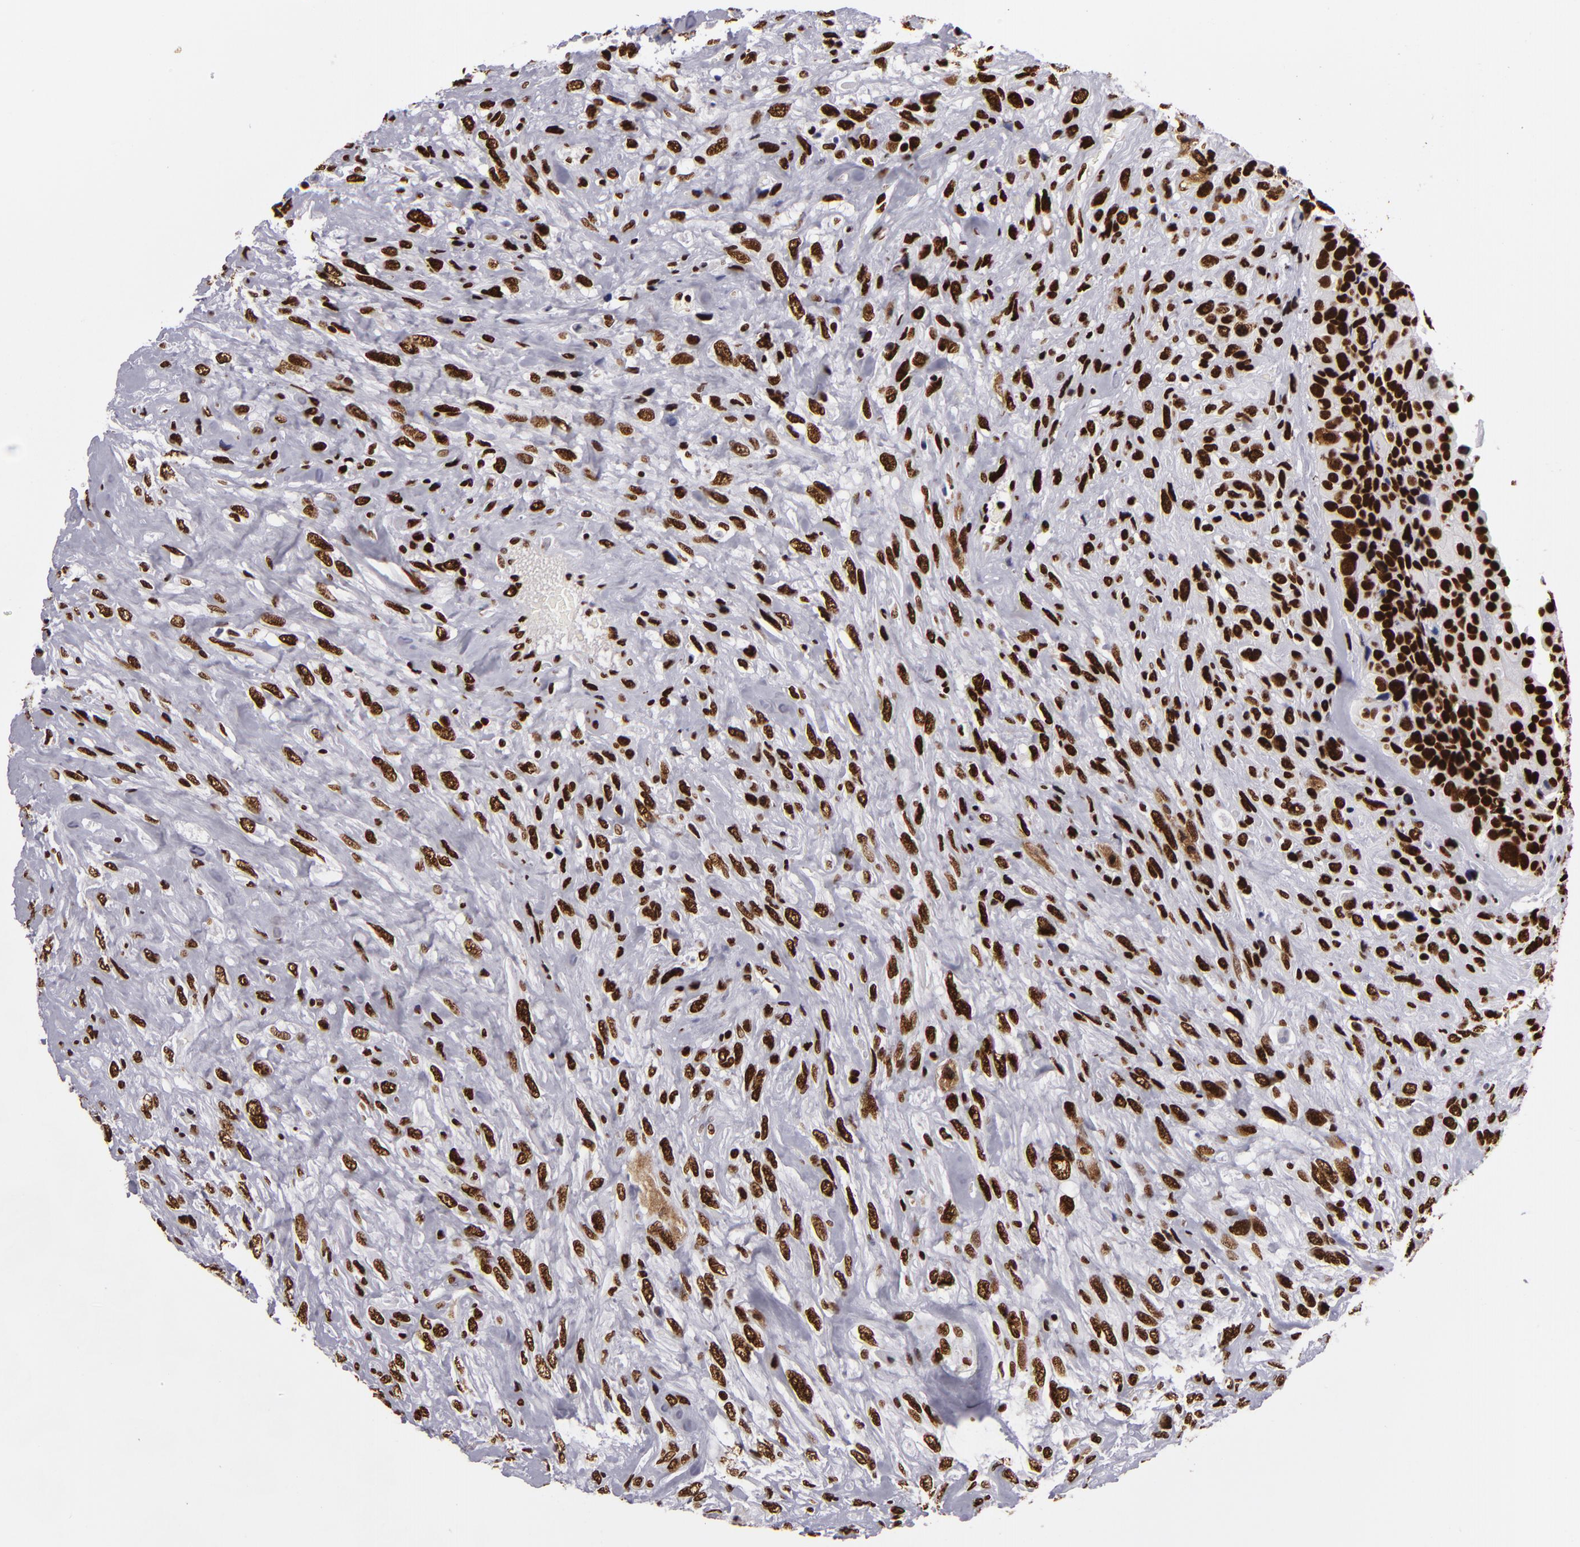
{"staining": {"intensity": "strong", "quantity": ">75%", "location": "nuclear"}, "tissue": "breast cancer", "cell_type": "Tumor cells", "image_type": "cancer", "snomed": [{"axis": "morphology", "description": "Neoplasm, malignant, NOS"}, {"axis": "topography", "description": "Breast"}], "caption": "Tumor cells show high levels of strong nuclear staining in approximately >75% of cells in human breast malignant neoplasm.", "gene": "SAFB", "patient": {"sex": "female", "age": 50}}